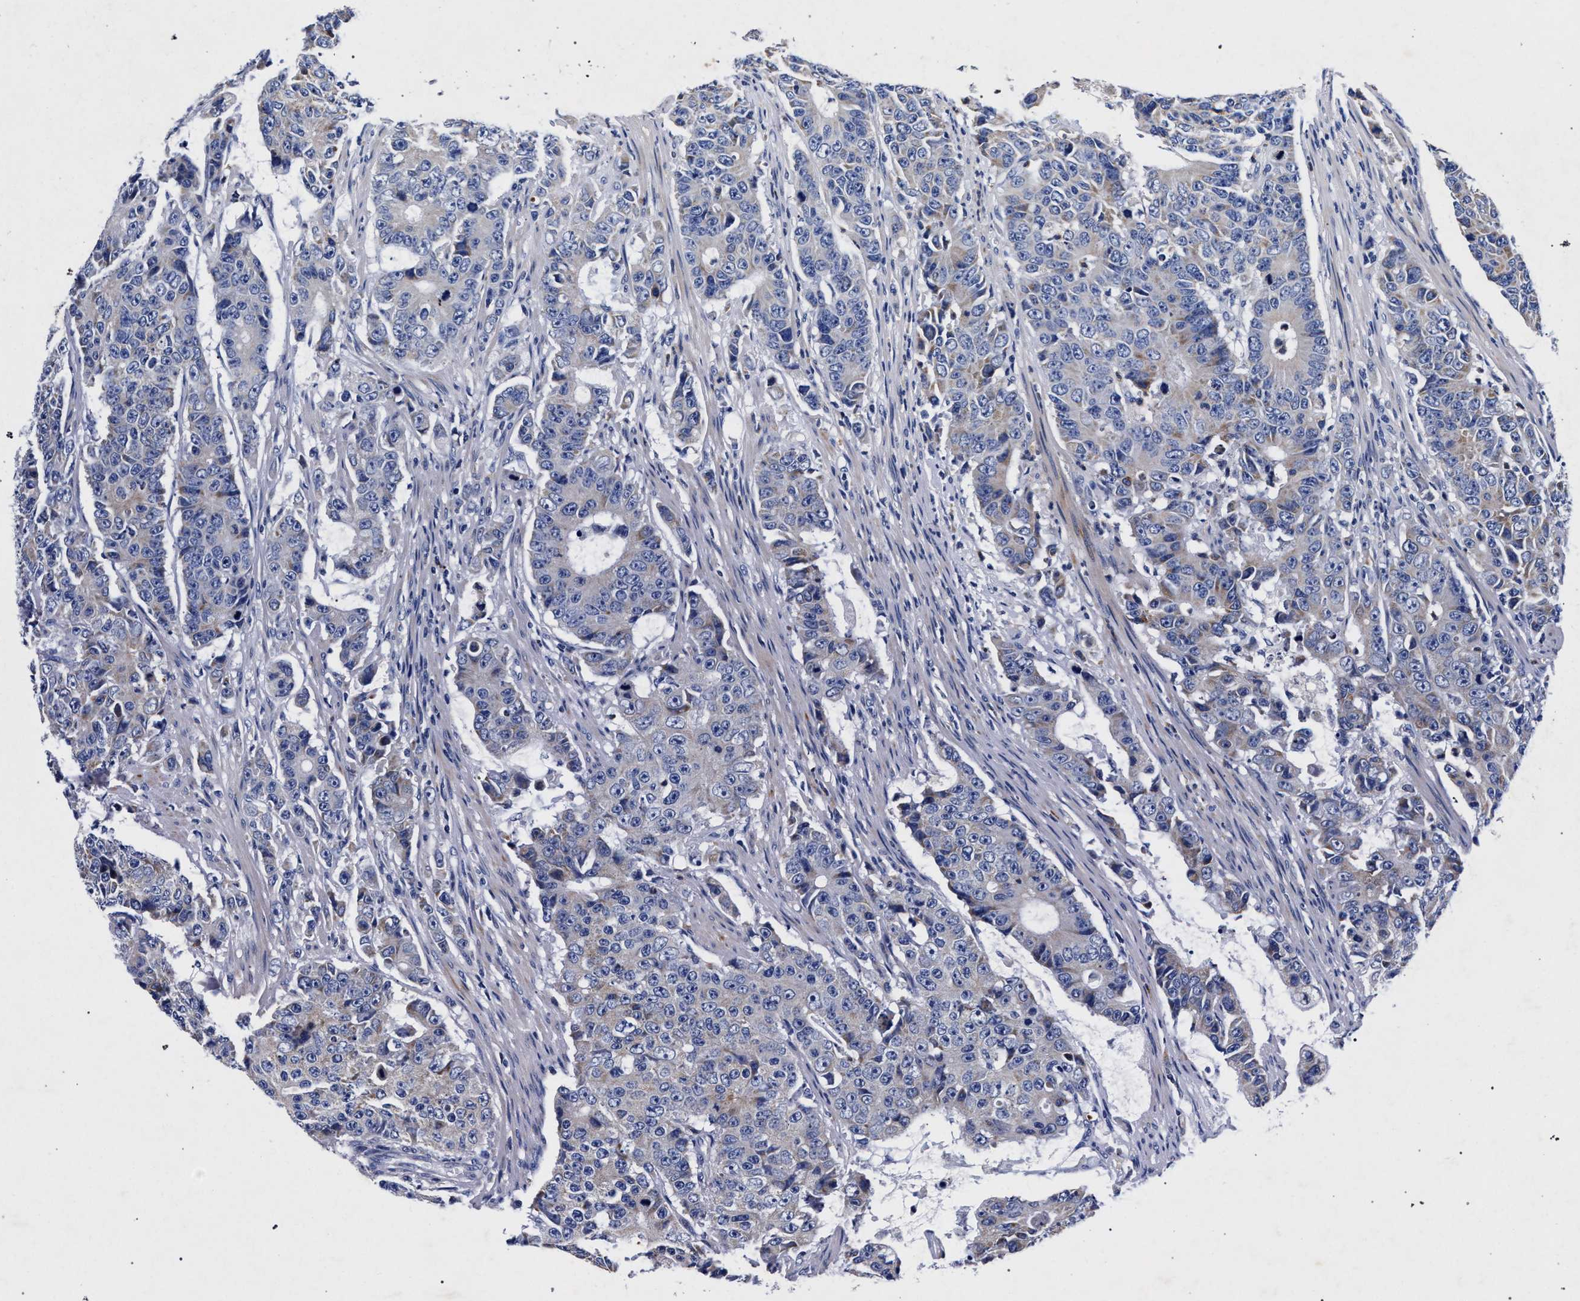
{"staining": {"intensity": "negative", "quantity": "none", "location": "none"}, "tissue": "colorectal cancer", "cell_type": "Tumor cells", "image_type": "cancer", "snomed": [{"axis": "morphology", "description": "Adenocarcinoma, NOS"}, {"axis": "topography", "description": "Colon"}], "caption": "Immunohistochemical staining of colorectal cancer reveals no significant positivity in tumor cells. Nuclei are stained in blue.", "gene": "HSD17B14", "patient": {"sex": "female", "age": 86}}